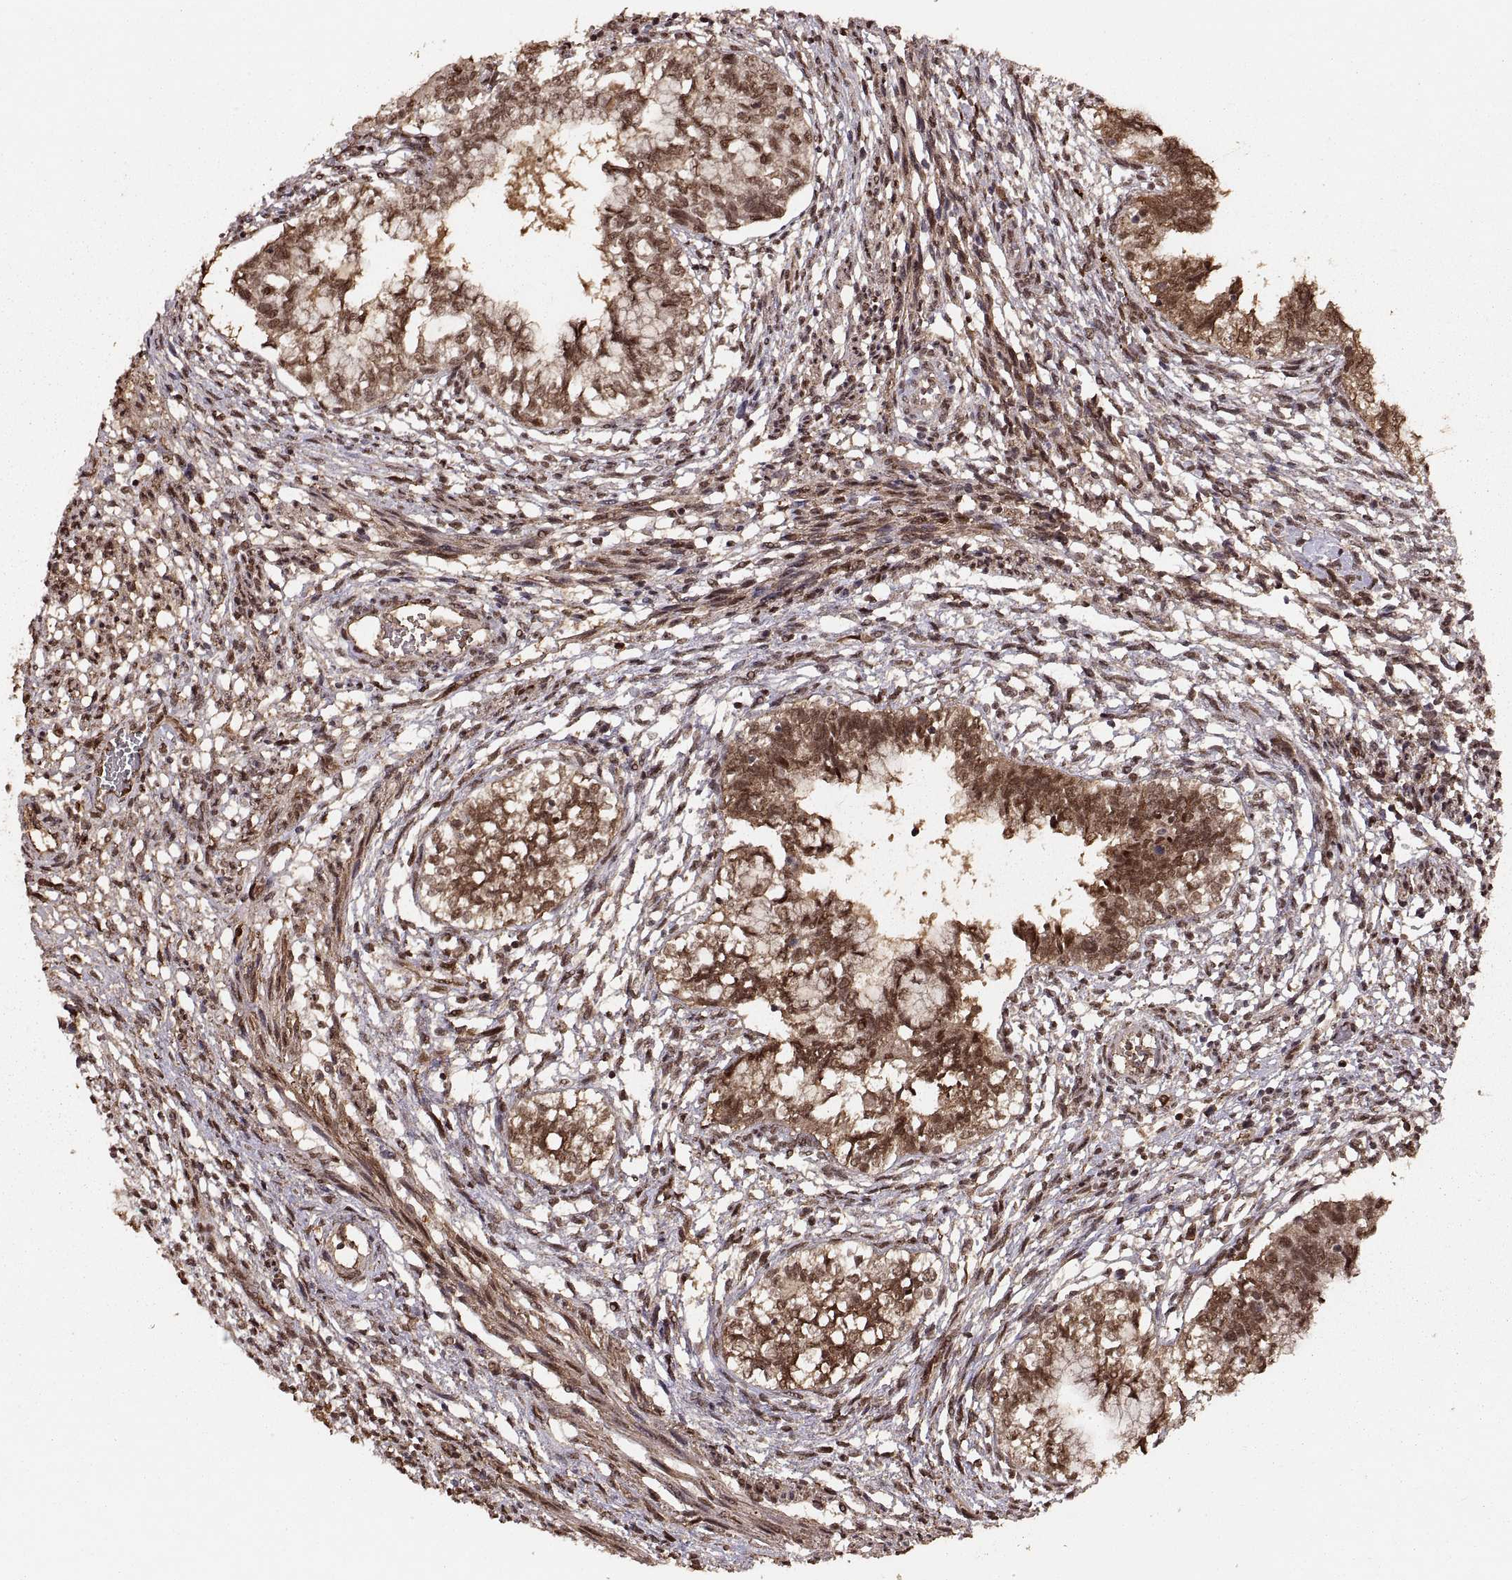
{"staining": {"intensity": "moderate", "quantity": ">75%", "location": "cytoplasmic/membranous,nuclear"}, "tissue": "testis cancer", "cell_type": "Tumor cells", "image_type": "cancer", "snomed": [{"axis": "morphology", "description": "Carcinoma, Embryonal, NOS"}, {"axis": "topography", "description": "Testis"}], "caption": "Immunohistochemistry image of human testis embryonal carcinoma stained for a protein (brown), which reveals medium levels of moderate cytoplasmic/membranous and nuclear staining in approximately >75% of tumor cells.", "gene": "RFT1", "patient": {"sex": "male", "age": 37}}